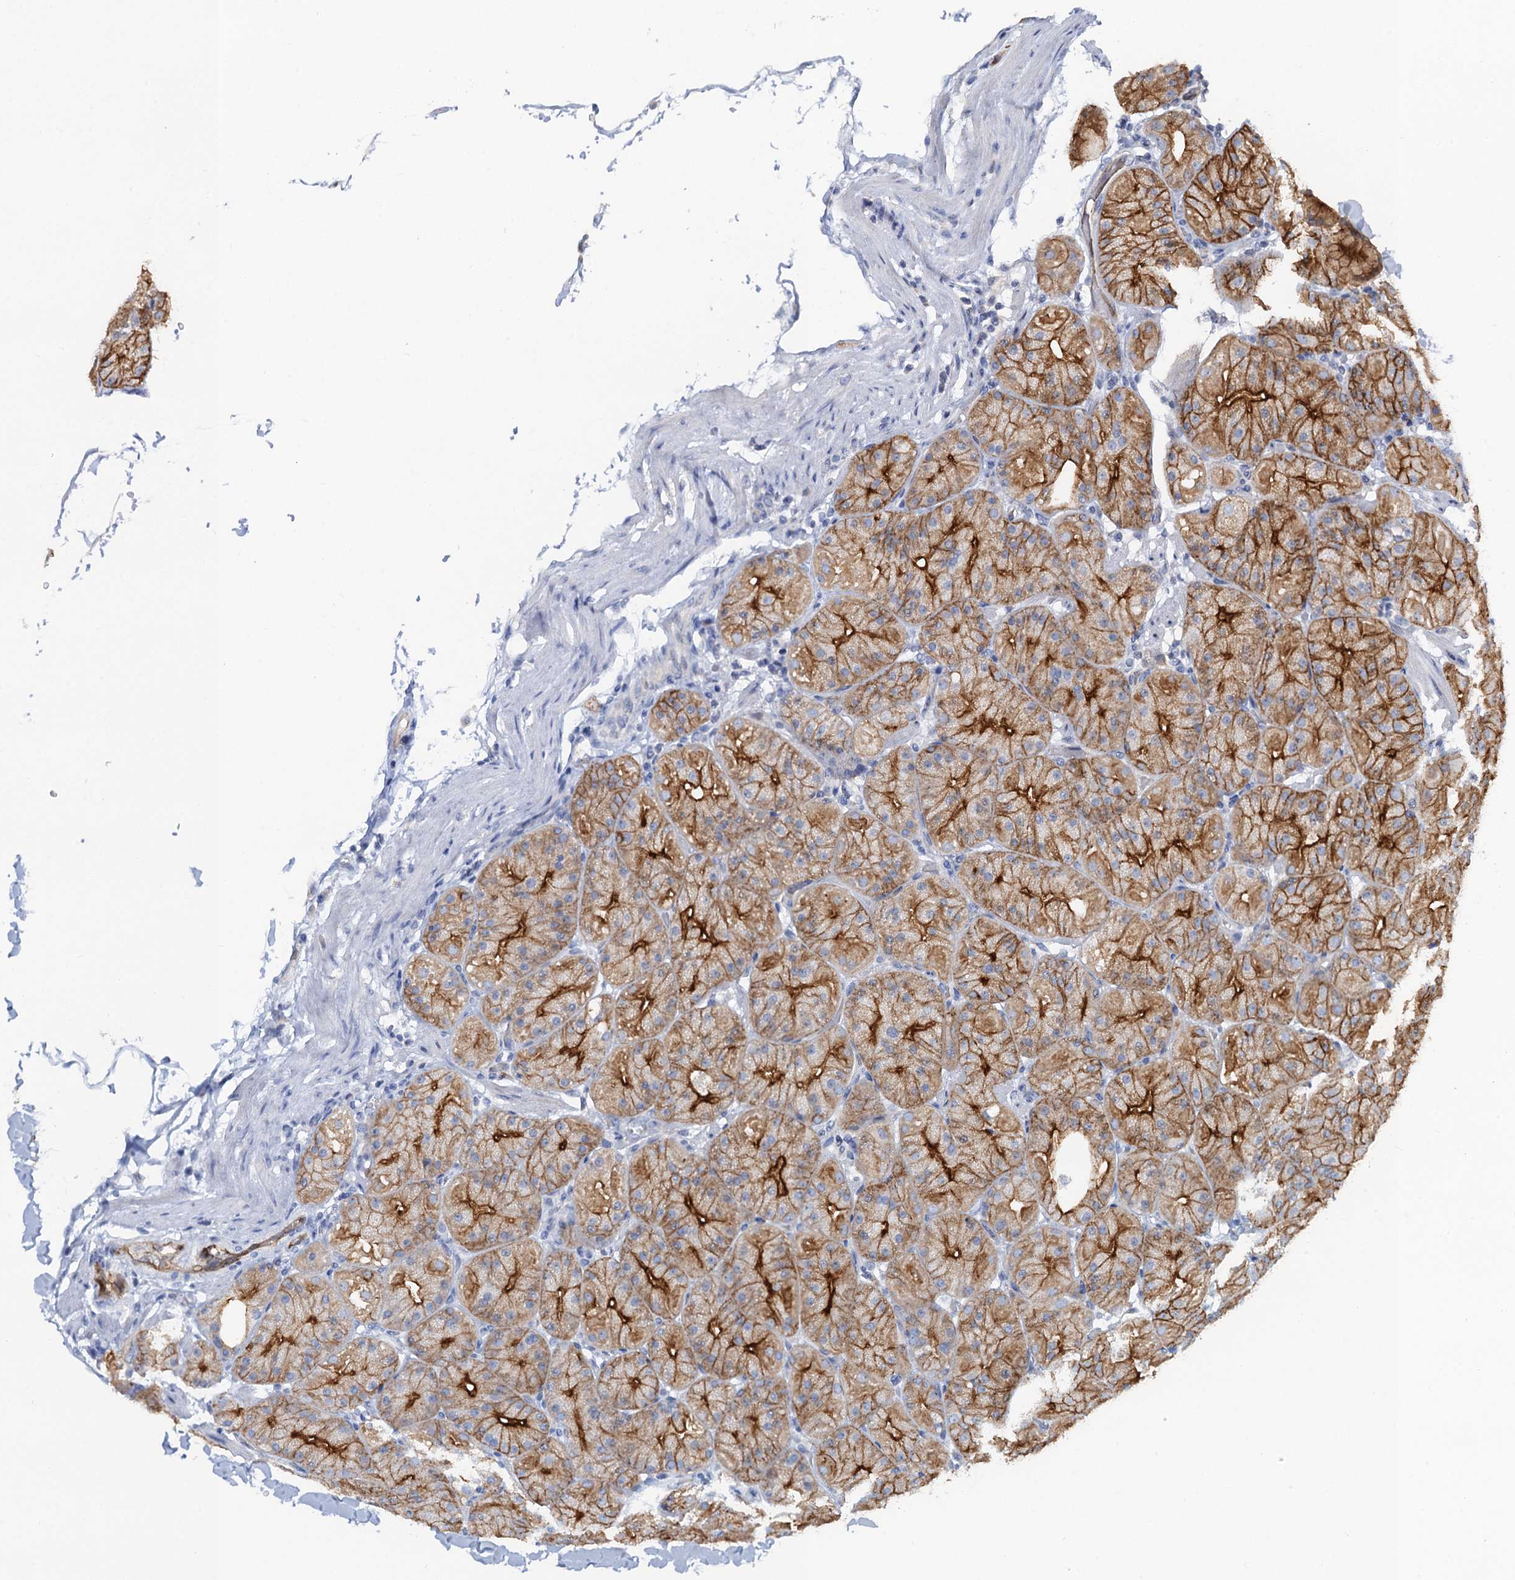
{"staining": {"intensity": "strong", "quantity": ">75%", "location": "cytoplasmic/membranous"}, "tissue": "stomach", "cell_type": "Glandular cells", "image_type": "normal", "snomed": [{"axis": "morphology", "description": "Normal tissue, NOS"}, {"axis": "topography", "description": "Stomach, upper"}, {"axis": "topography", "description": "Stomach"}], "caption": "The histopathology image demonstrates immunohistochemical staining of benign stomach. There is strong cytoplasmic/membranous positivity is present in about >75% of glandular cells. (DAB (3,3'-diaminobenzidine) = brown stain, brightfield microscopy at high magnification).", "gene": "PLLP", "patient": {"sex": "male", "age": 48}}